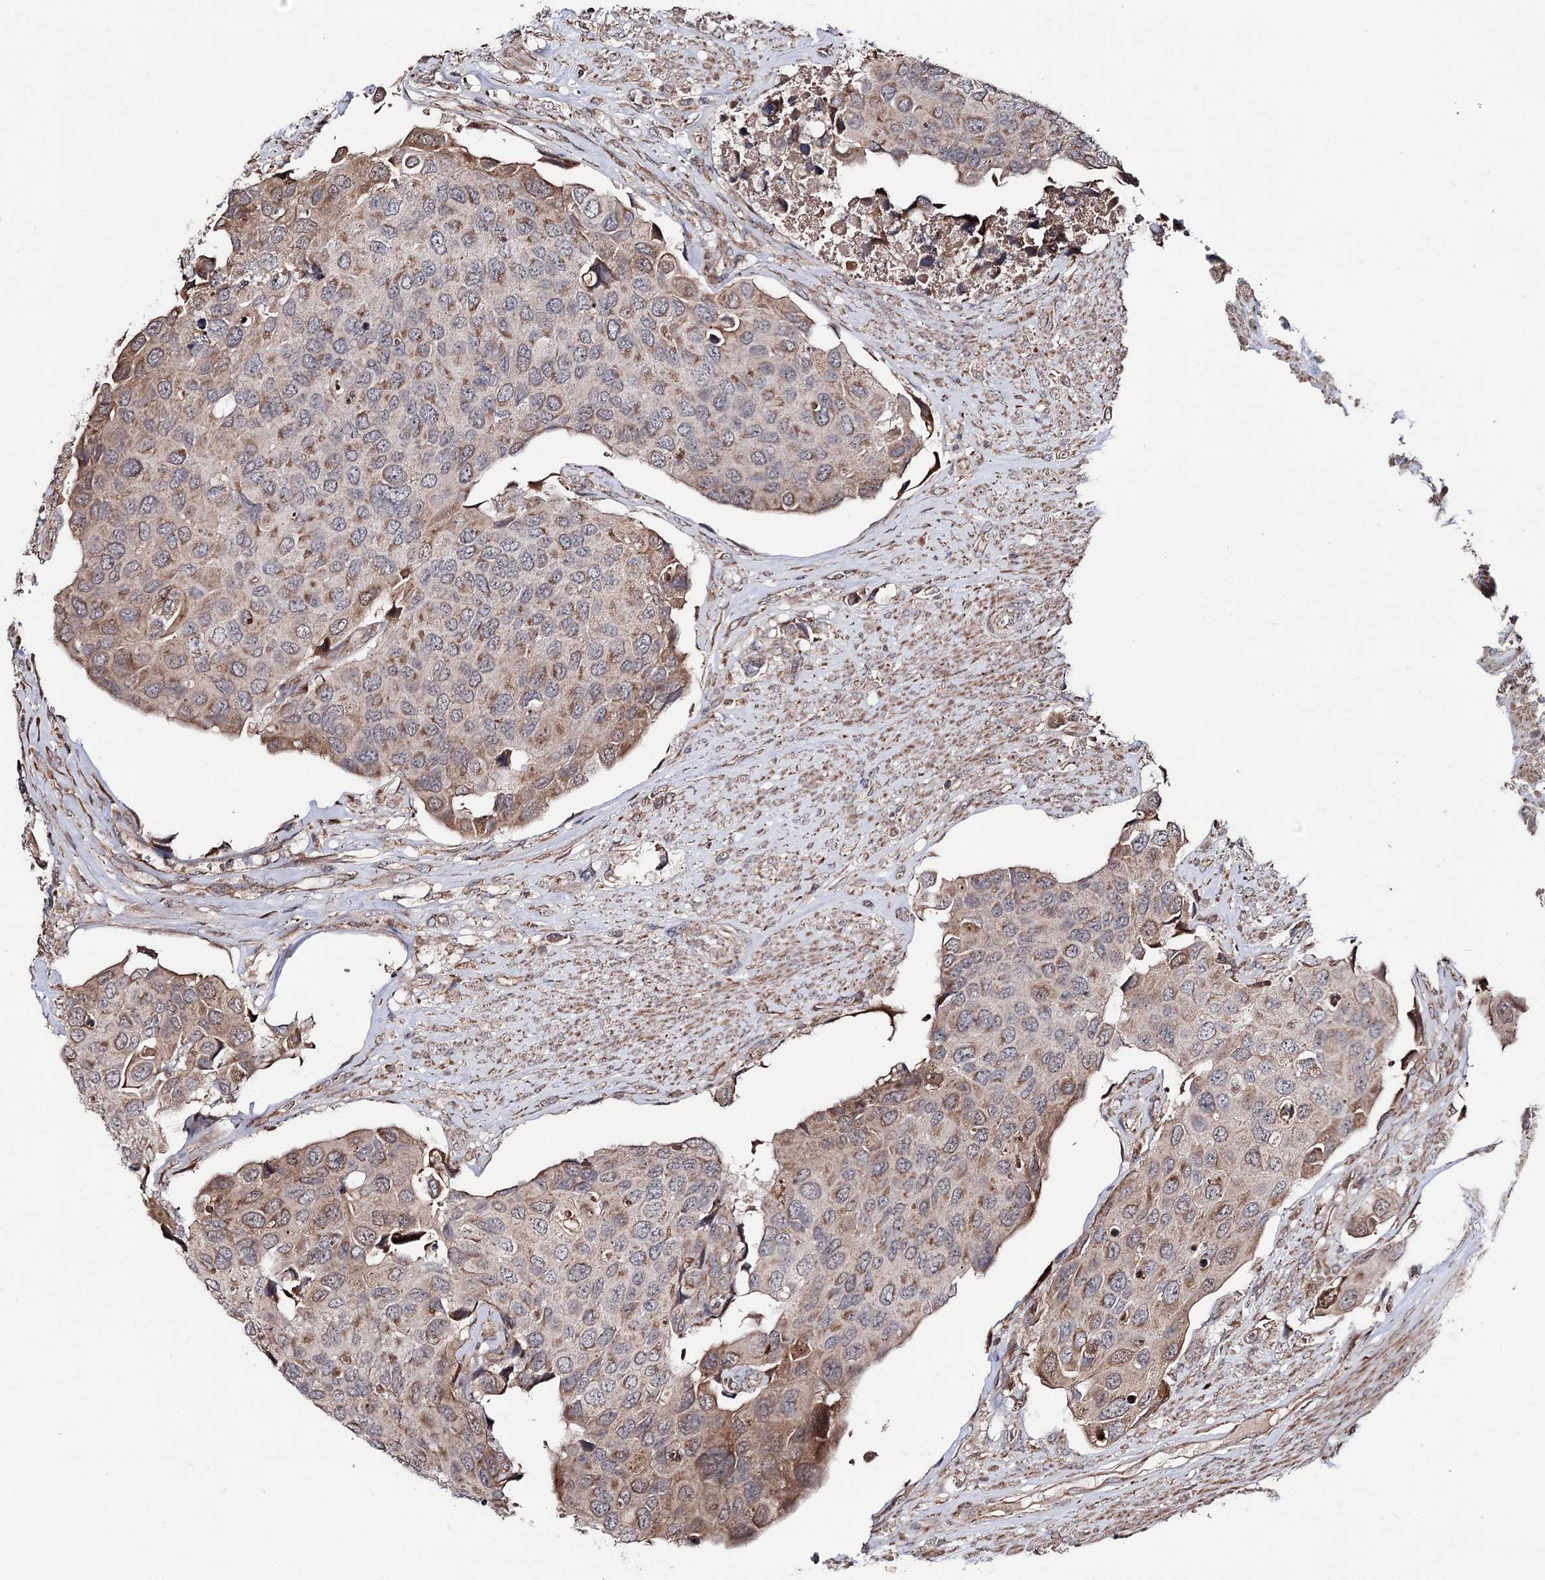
{"staining": {"intensity": "moderate", "quantity": "<25%", "location": "cytoplasmic/membranous"}, "tissue": "urothelial cancer", "cell_type": "Tumor cells", "image_type": "cancer", "snomed": [{"axis": "morphology", "description": "Urothelial carcinoma, High grade"}, {"axis": "topography", "description": "Urinary bladder"}], "caption": "Protein staining of urothelial carcinoma (high-grade) tissue demonstrates moderate cytoplasmic/membranous expression in approximately <25% of tumor cells.", "gene": "MINDY3", "patient": {"sex": "male", "age": 74}}